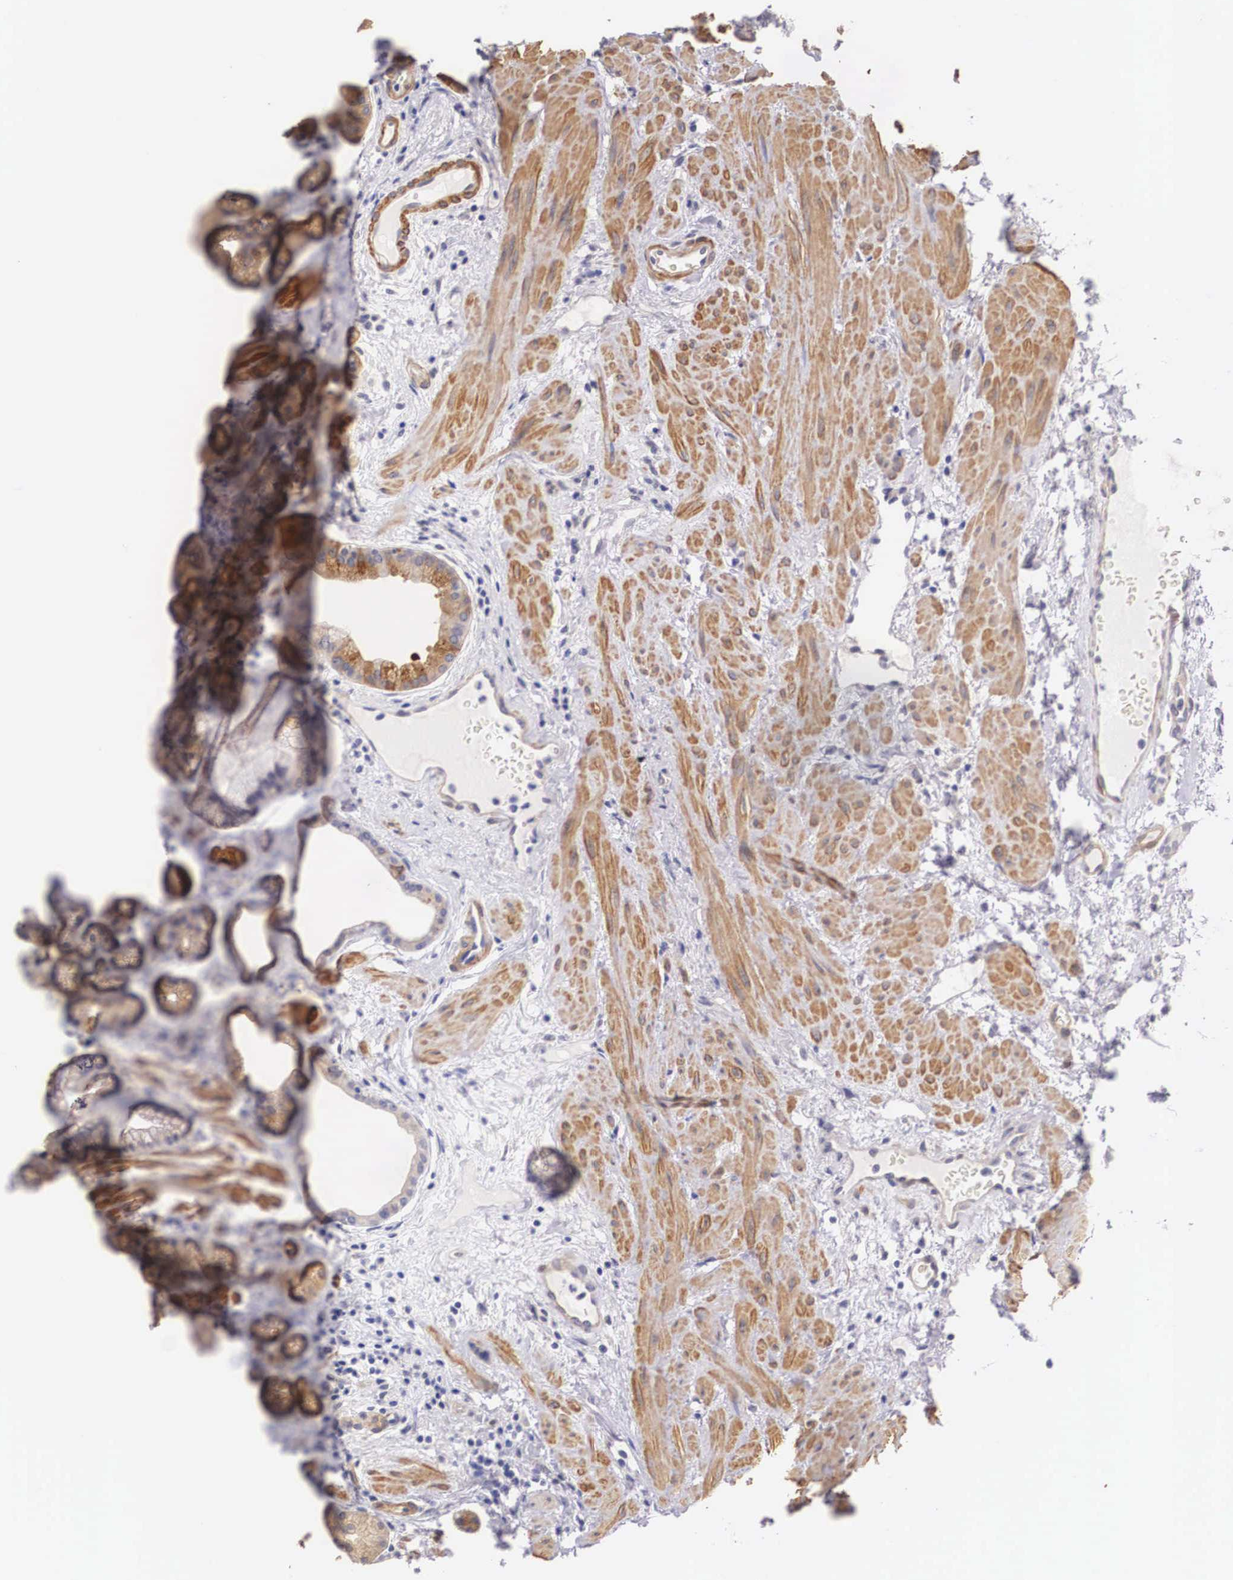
{"staining": {"intensity": "strong", "quantity": "25%-75%", "location": "cytoplasmic/membranous"}, "tissue": "stomach", "cell_type": "Glandular cells", "image_type": "normal", "snomed": [{"axis": "morphology", "description": "Normal tissue, NOS"}, {"axis": "topography", "description": "Stomach, upper"}], "caption": "Protein staining of benign stomach exhibits strong cytoplasmic/membranous expression in about 25%-75% of glandular cells. Nuclei are stained in blue.", "gene": "ENOX2", "patient": {"sex": "male", "age": 72}}